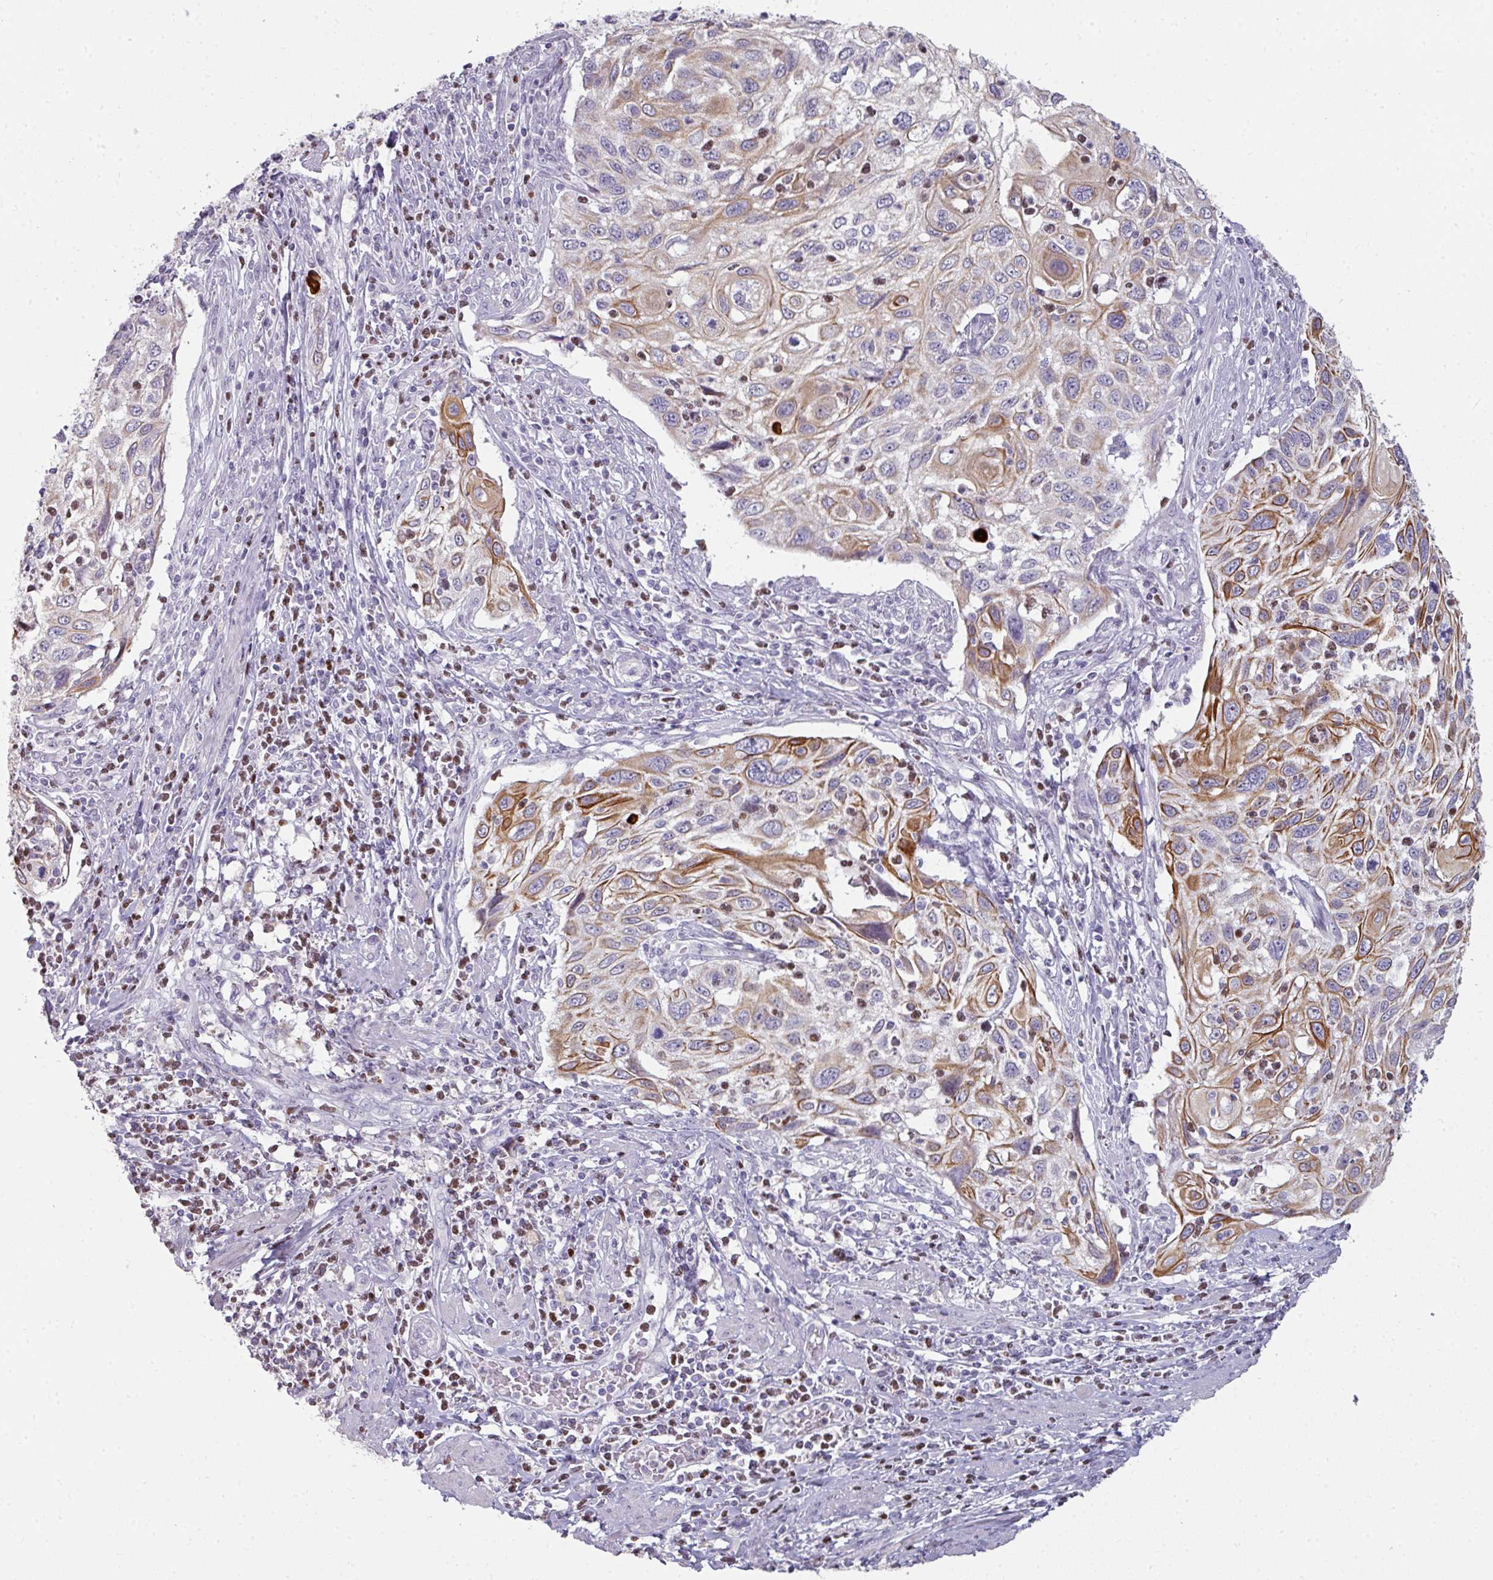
{"staining": {"intensity": "moderate", "quantity": "25%-75%", "location": "cytoplasmic/membranous"}, "tissue": "cervical cancer", "cell_type": "Tumor cells", "image_type": "cancer", "snomed": [{"axis": "morphology", "description": "Squamous cell carcinoma, NOS"}, {"axis": "topography", "description": "Cervix"}], "caption": "The micrograph exhibits staining of cervical cancer, revealing moderate cytoplasmic/membranous protein staining (brown color) within tumor cells.", "gene": "GTF2H3", "patient": {"sex": "female", "age": 70}}